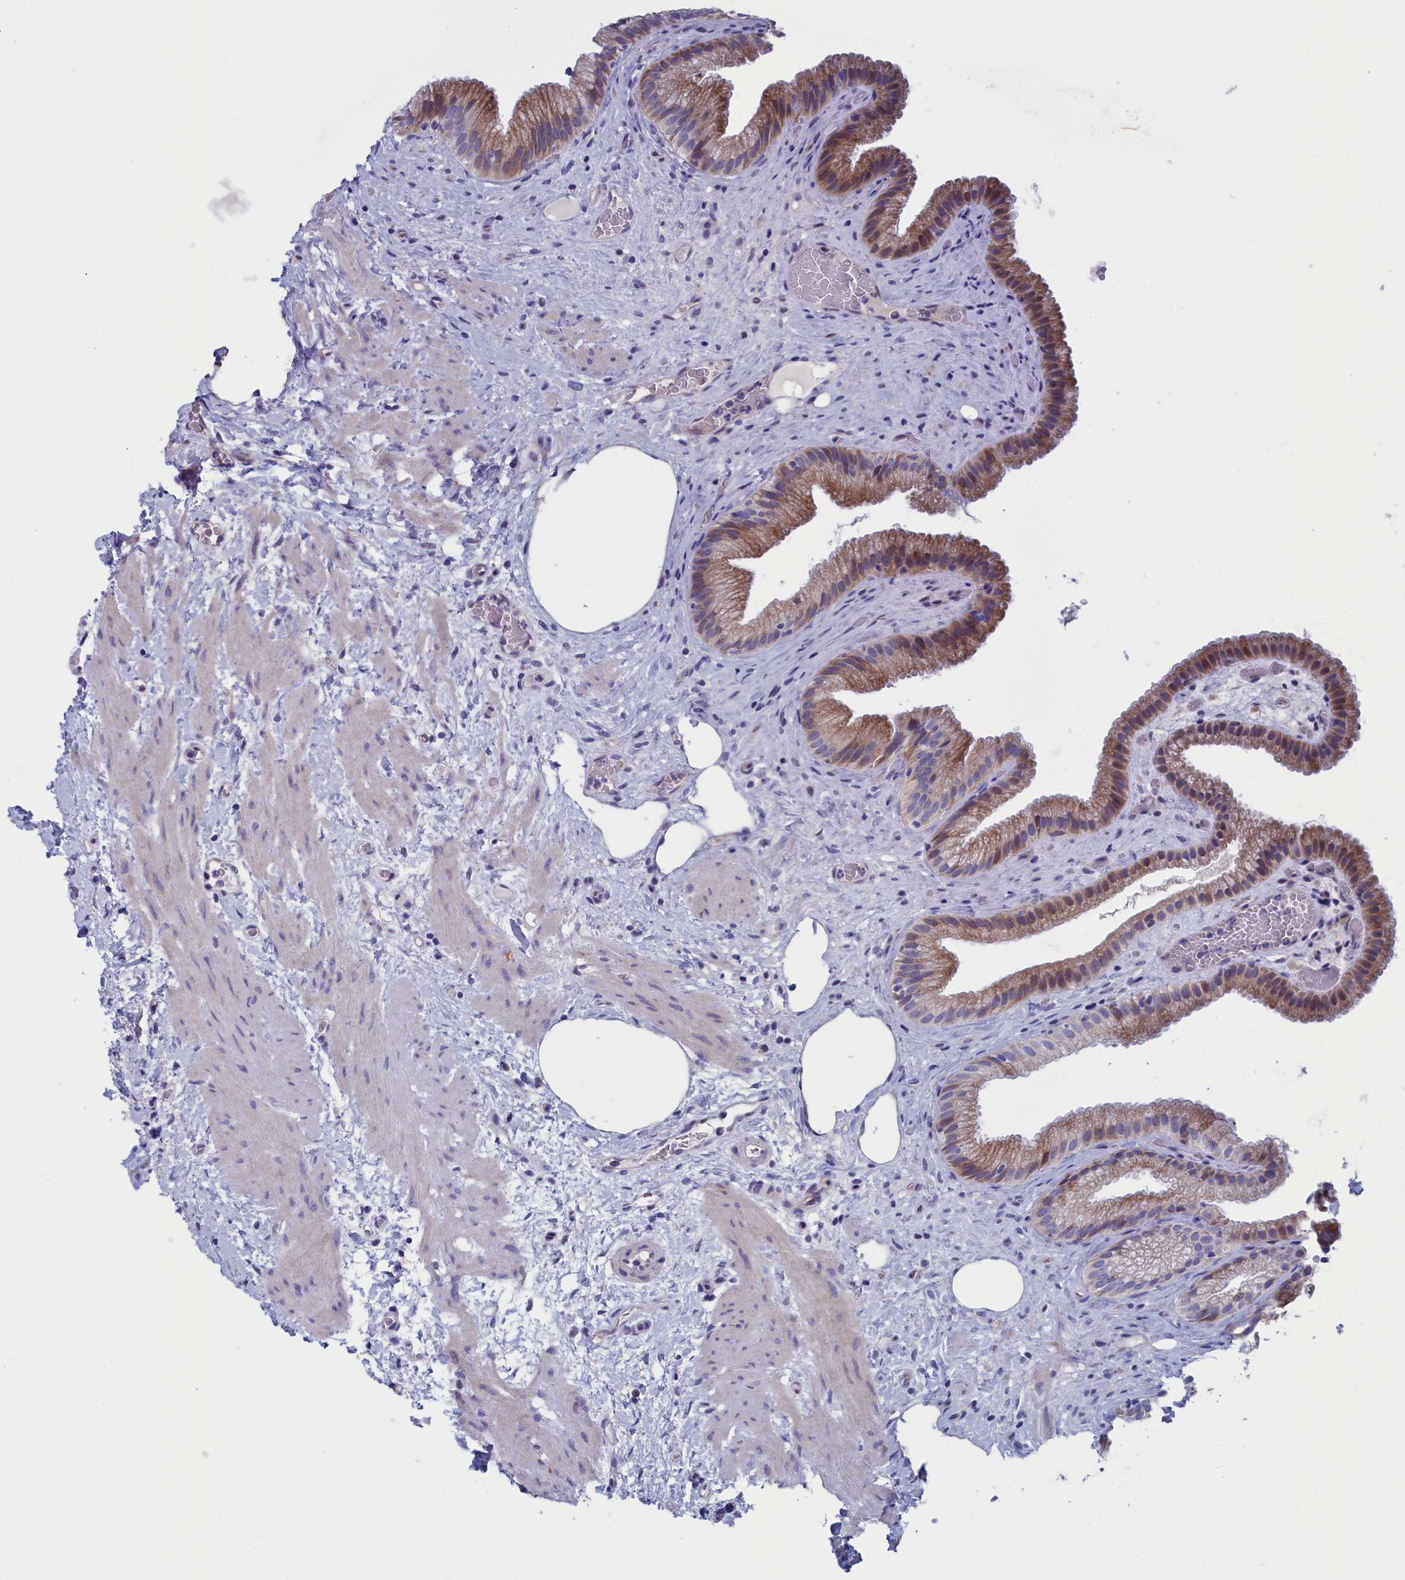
{"staining": {"intensity": "moderate", "quantity": "25%-75%", "location": "cytoplasmic/membranous"}, "tissue": "gallbladder", "cell_type": "Glandular cells", "image_type": "normal", "snomed": [{"axis": "morphology", "description": "Normal tissue, NOS"}, {"axis": "morphology", "description": "Inflammation, NOS"}, {"axis": "topography", "description": "Gallbladder"}], "caption": "Normal gallbladder was stained to show a protein in brown. There is medium levels of moderate cytoplasmic/membranous staining in about 25%-75% of glandular cells.", "gene": "NIBAN3", "patient": {"sex": "male", "age": 51}}